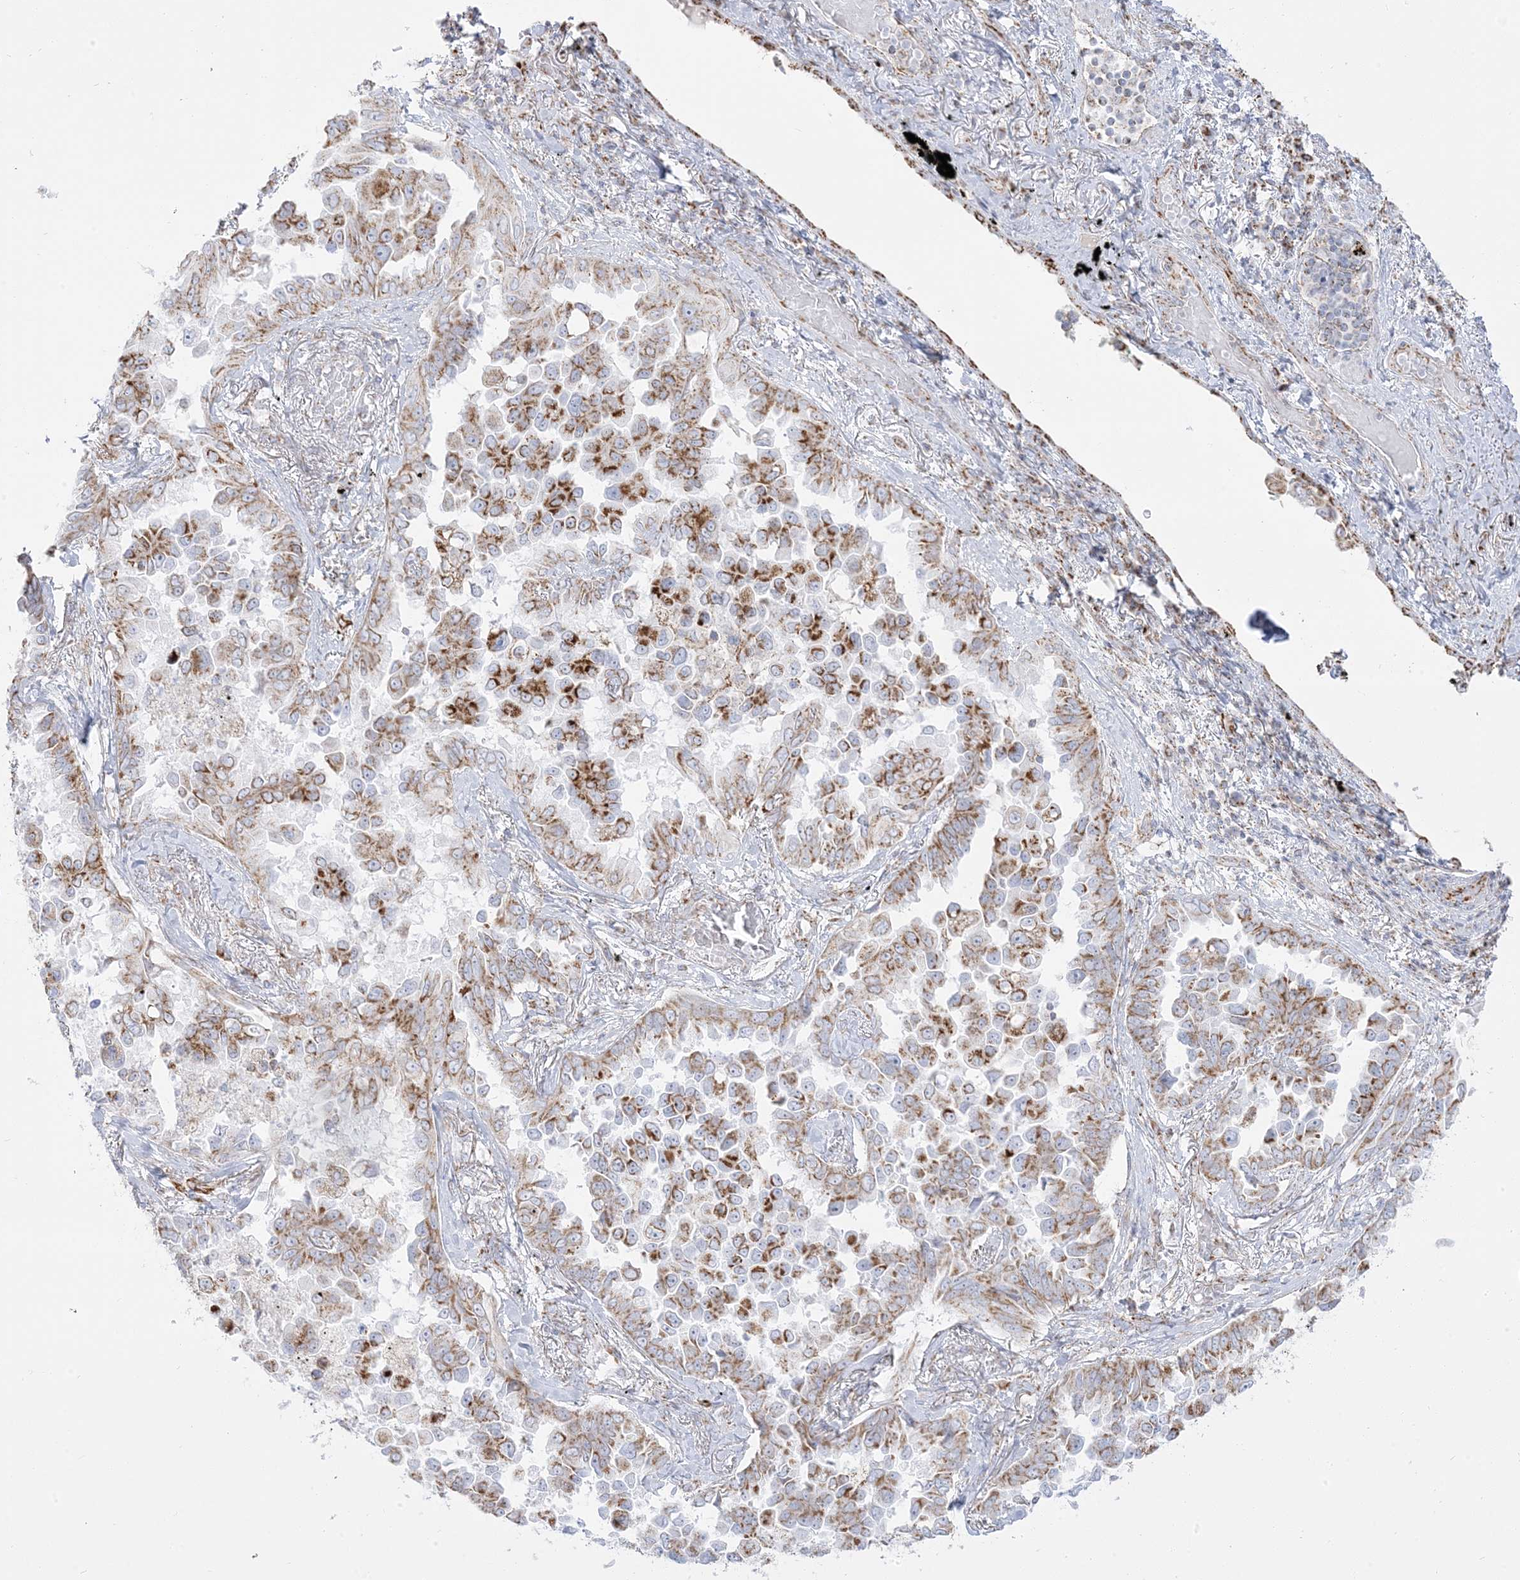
{"staining": {"intensity": "moderate", "quantity": "25%-75%", "location": "cytoplasmic/membranous"}, "tissue": "lung cancer", "cell_type": "Tumor cells", "image_type": "cancer", "snomed": [{"axis": "morphology", "description": "Adenocarcinoma, NOS"}, {"axis": "topography", "description": "Lung"}], "caption": "Adenocarcinoma (lung) stained with immunohistochemistry (IHC) exhibits moderate cytoplasmic/membranous staining in approximately 25%-75% of tumor cells.", "gene": "PCCB", "patient": {"sex": "female", "age": 67}}